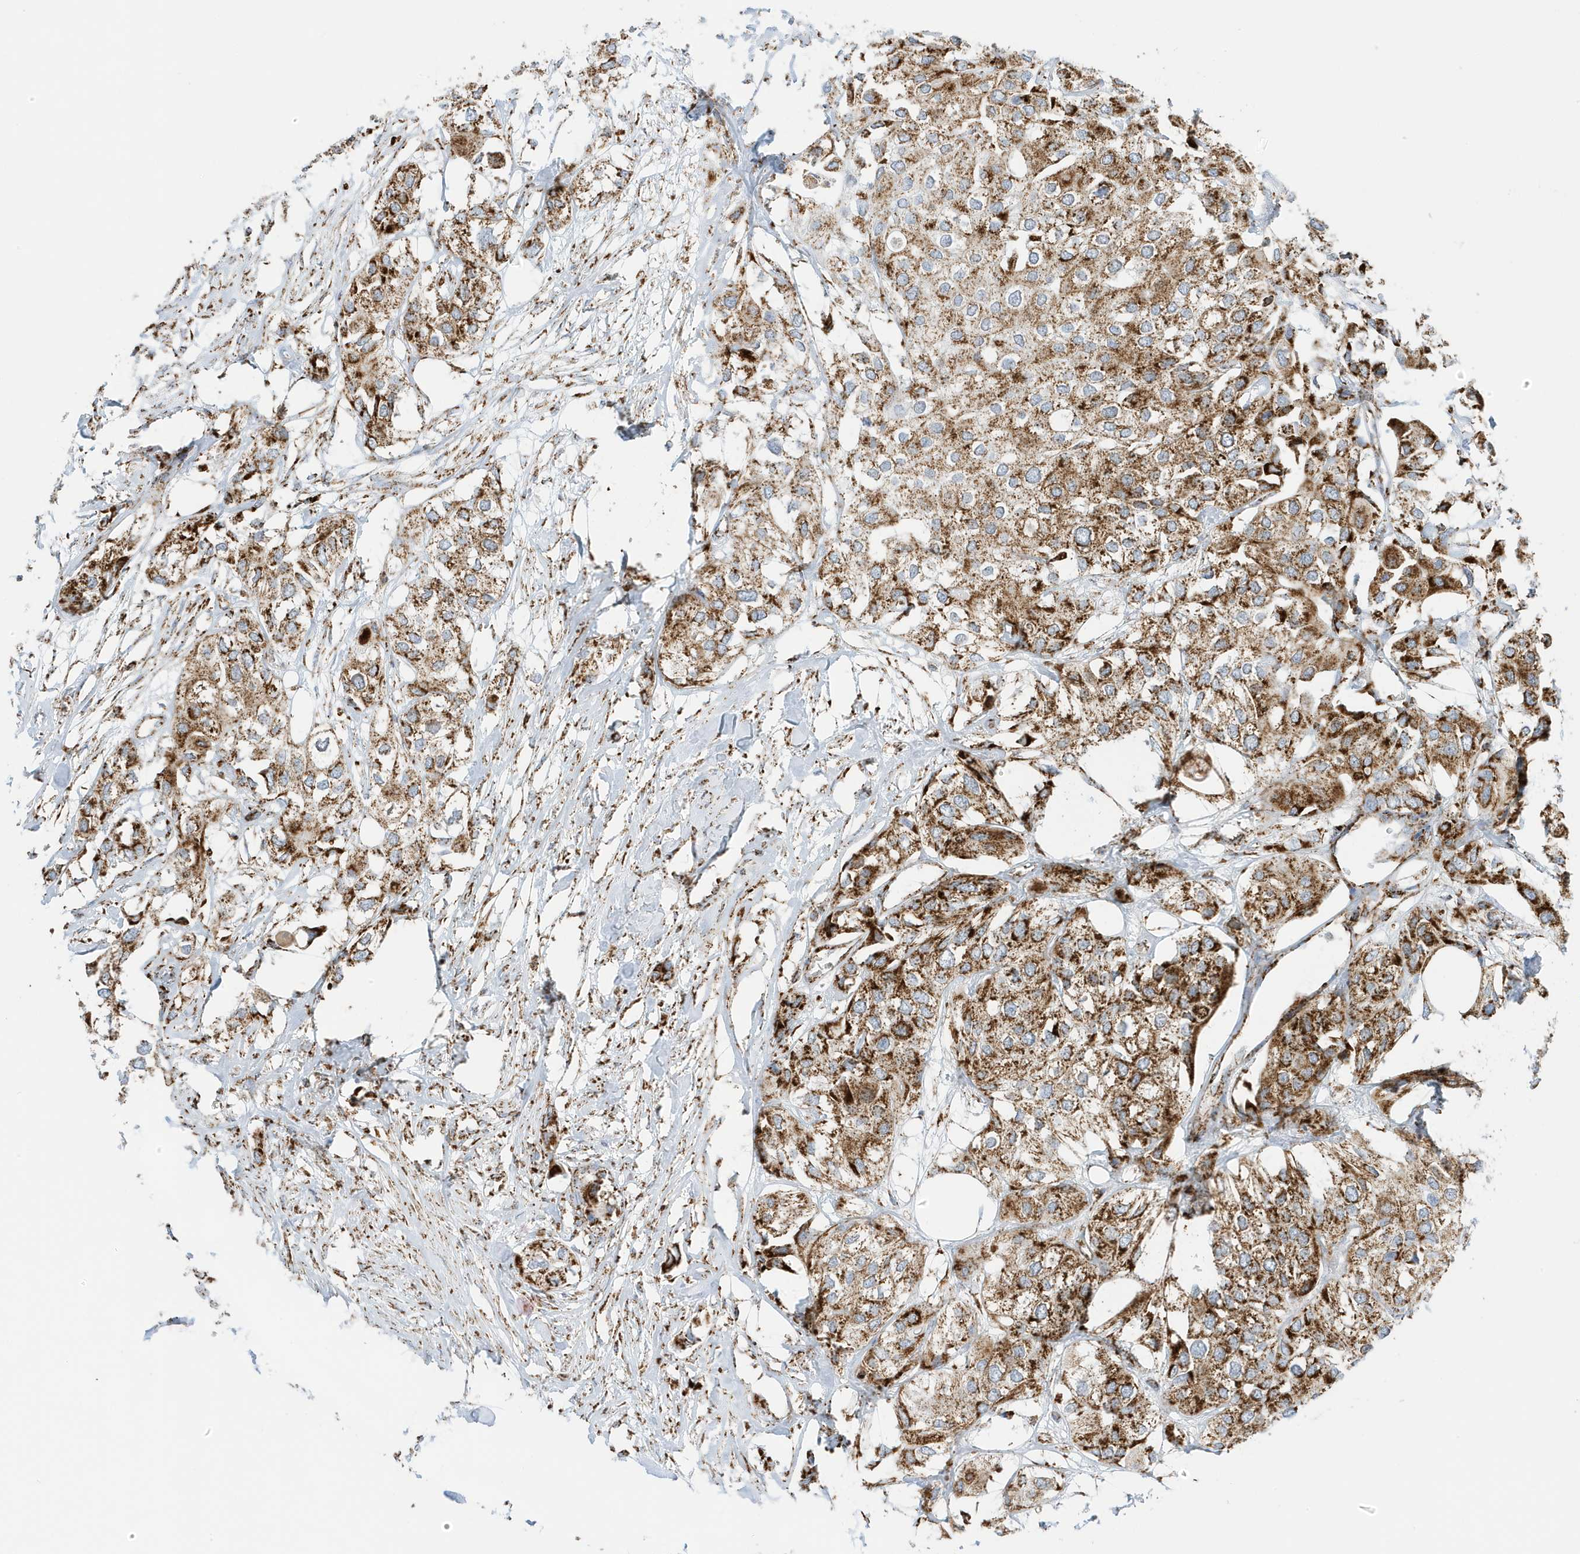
{"staining": {"intensity": "moderate", "quantity": ">75%", "location": "cytoplasmic/membranous"}, "tissue": "urothelial cancer", "cell_type": "Tumor cells", "image_type": "cancer", "snomed": [{"axis": "morphology", "description": "Urothelial carcinoma, High grade"}, {"axis": "topography", "description": "Urinary bladder"}], "caption": "The immunohistochemical stain highlights moderate cytoplasmic/membranous positivity in tumor cells of urothelial cancer tissue. The protein is shown in brown color, while the nuclei are stained blue.", "gene": "ATP5ME", "patient": {"sex": "male", "age": 64}}